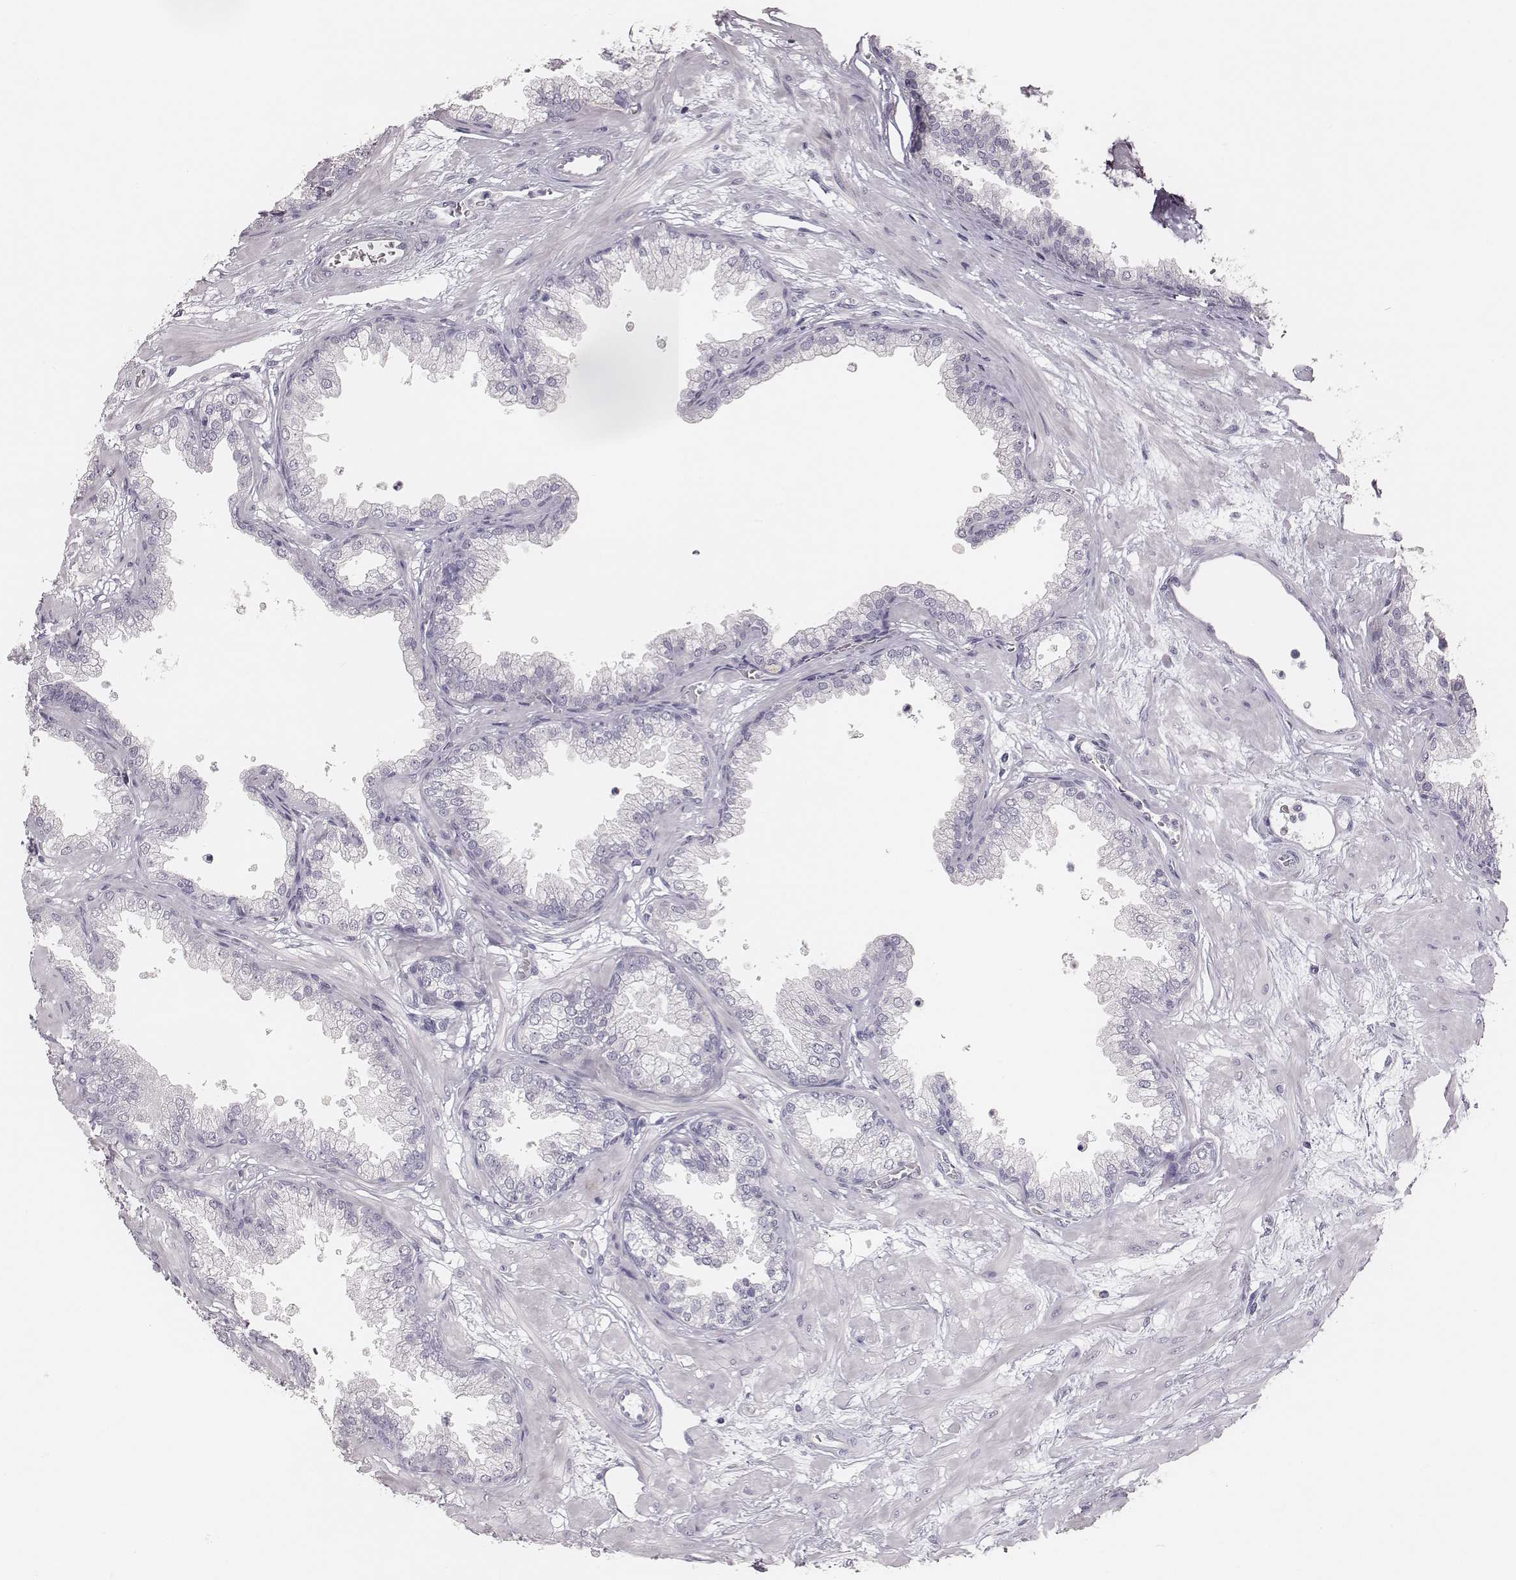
{"staining": {"intensity": "negative", "quantity": "none", "location": "none"}, "tissue": "prostate", "cell_type": "Glandular cells", "image_type": "normal", "snomed": [{"axis": "morphology", "description": "Normal tissue, NOS"}, {"axis": "topography", "description": "Prostate"}], "caption": "Histopathology image shows no significant protein positivity in glandular cells of benign prostate.", "gene": "MYH6", "patient": {"sex": "male", "age": 37}}